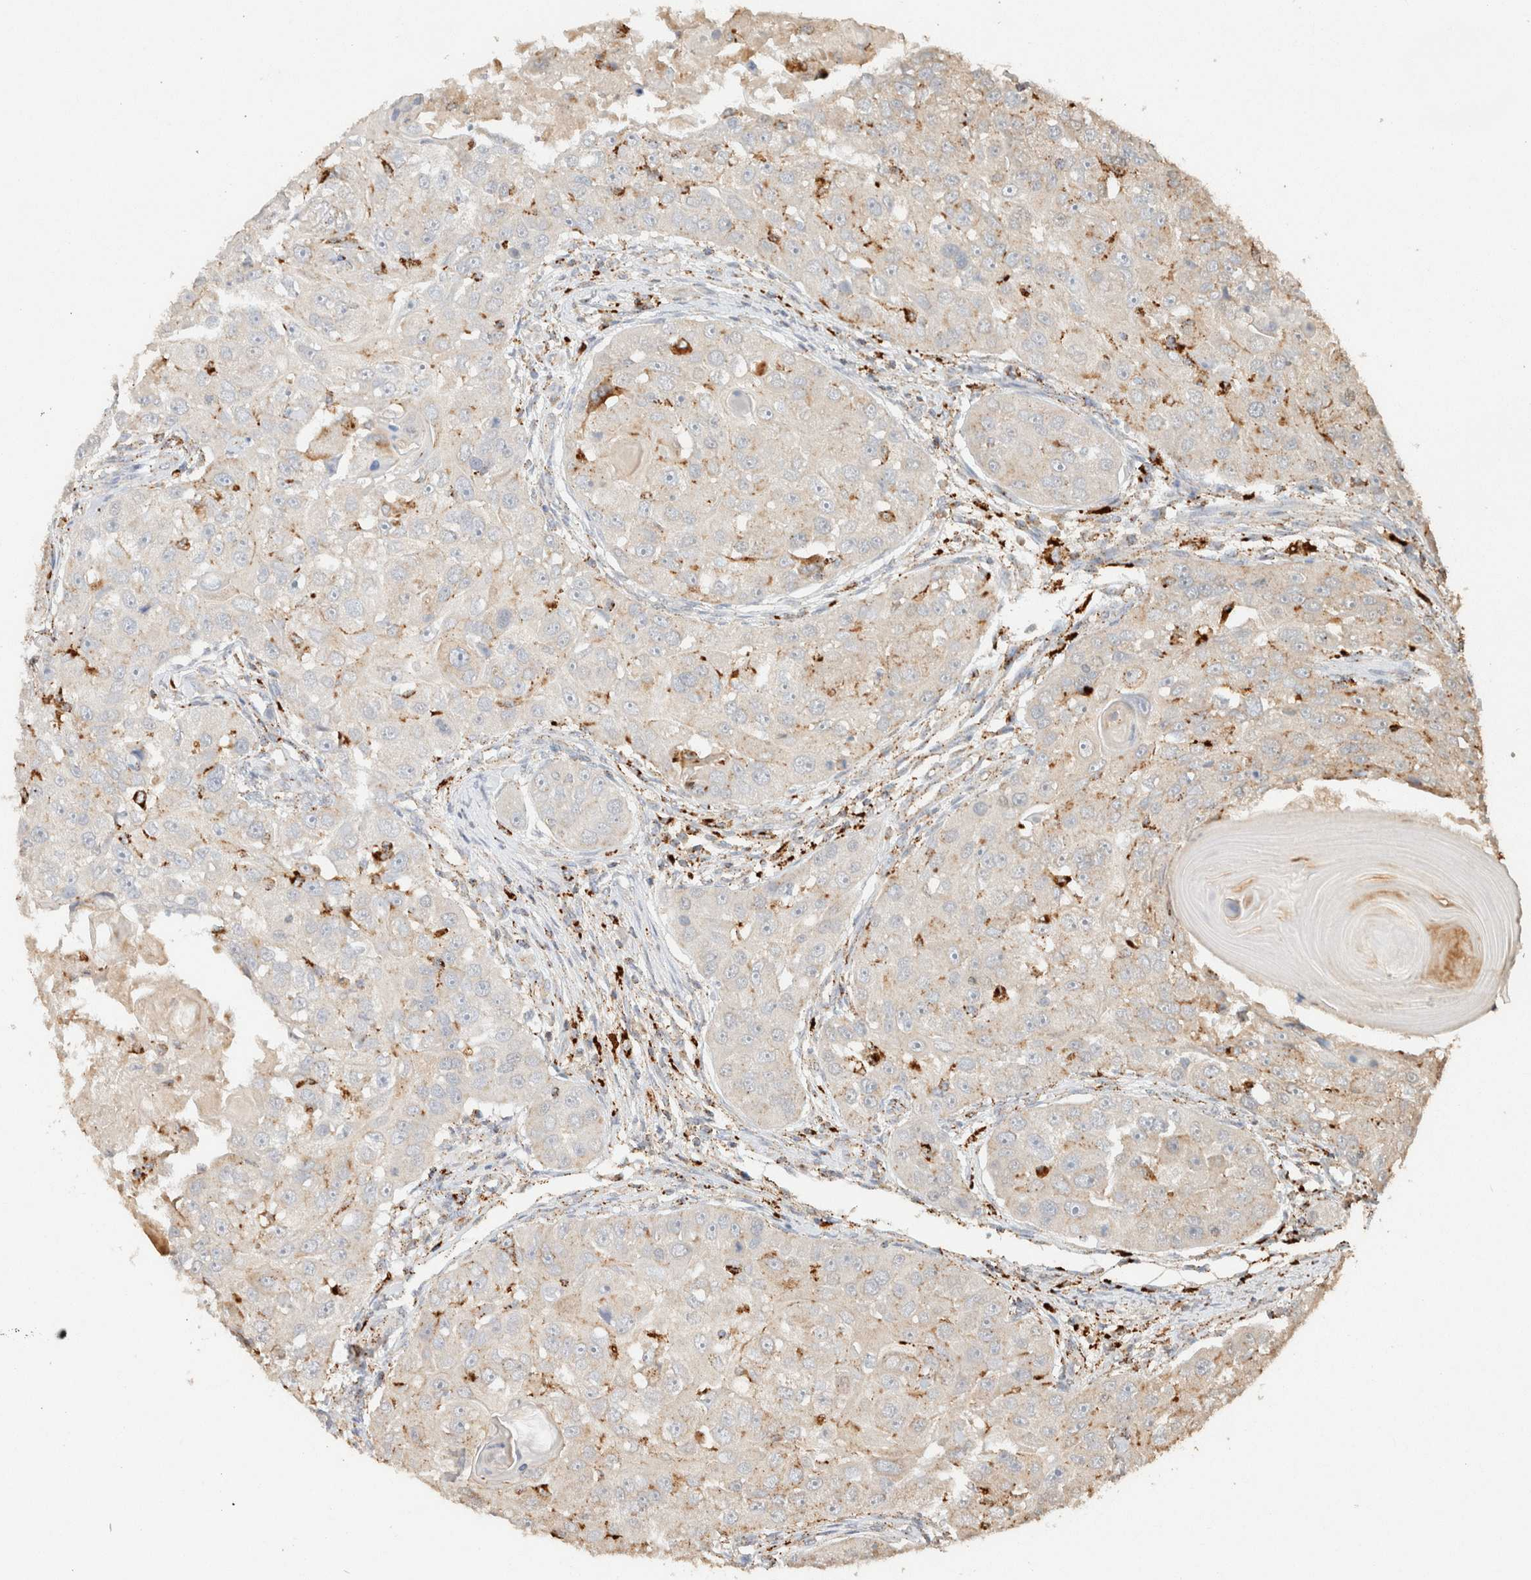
{"staining": {"intensity": "weak", "quantity": "<25%", "location": "cytoplasmic/membranous"}, "tissue": "head and neck cancer", "cell_type": "Tumor cells", "image_type": "cancer", "snomed": [{"axis": "morphology", "description": "Normal tissue, NOS"}, {"axis": "morphology", "description": "Squamous cell carcinoma, NOS"}, {"axis": "topography", "description": "Skeletal muscle"}, {"axis": "topography", "description": "Head-Neck"}], "caption": "Immunohistochemistry of human head and neck cancer demonstrates no positivity in tumor cells.", "gene": "CTSC", "patient": {"sex": "male", "age": 51}}